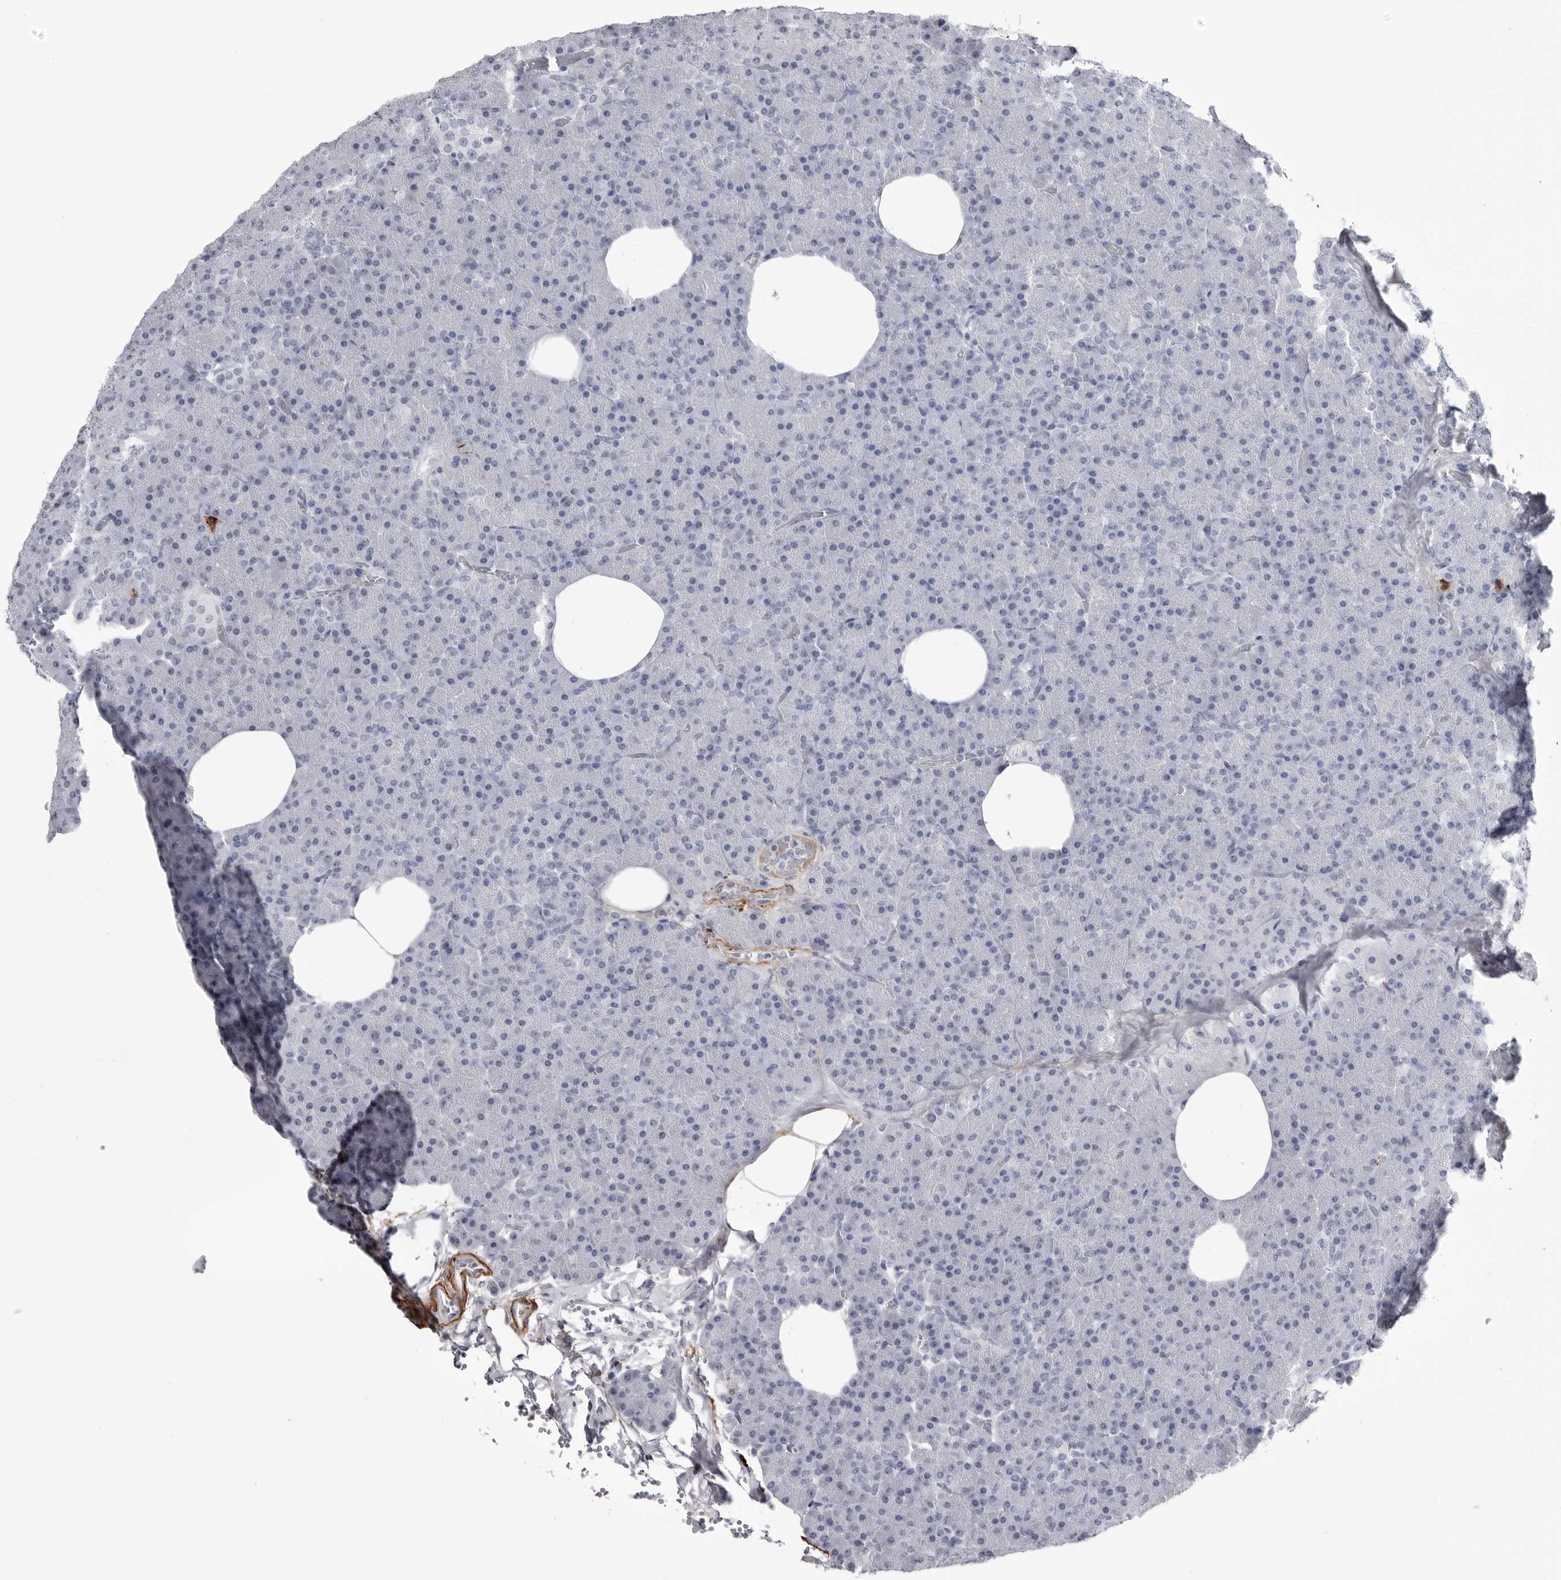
{"staining": {"intensity": "negative", "quantity": "none", "location": "none"}, "tissue": "pancreas", "cell_type": "Exocrine glandular cells", "image_type": "normal", "snomed": [{"axis": "morphology", "description": "Normal tissue, NOS"}, {"axis": "morphology", "description": "Carcinoid, malignant, NOS"}, {"axis": "topography", "description": "Pancreas"}], "caption": "Pancreas was stained to show a protein in brown. There is no significant positivity in exocrine glandular cells. Brightfield microscopy of IHC stained with DAB (3,3'-diaminobenzidine) (brown) and hematoxylin (blue), captured at high magnification.", "gene": "COL26A1", "patient": {"sex": "female", "age": 35}}